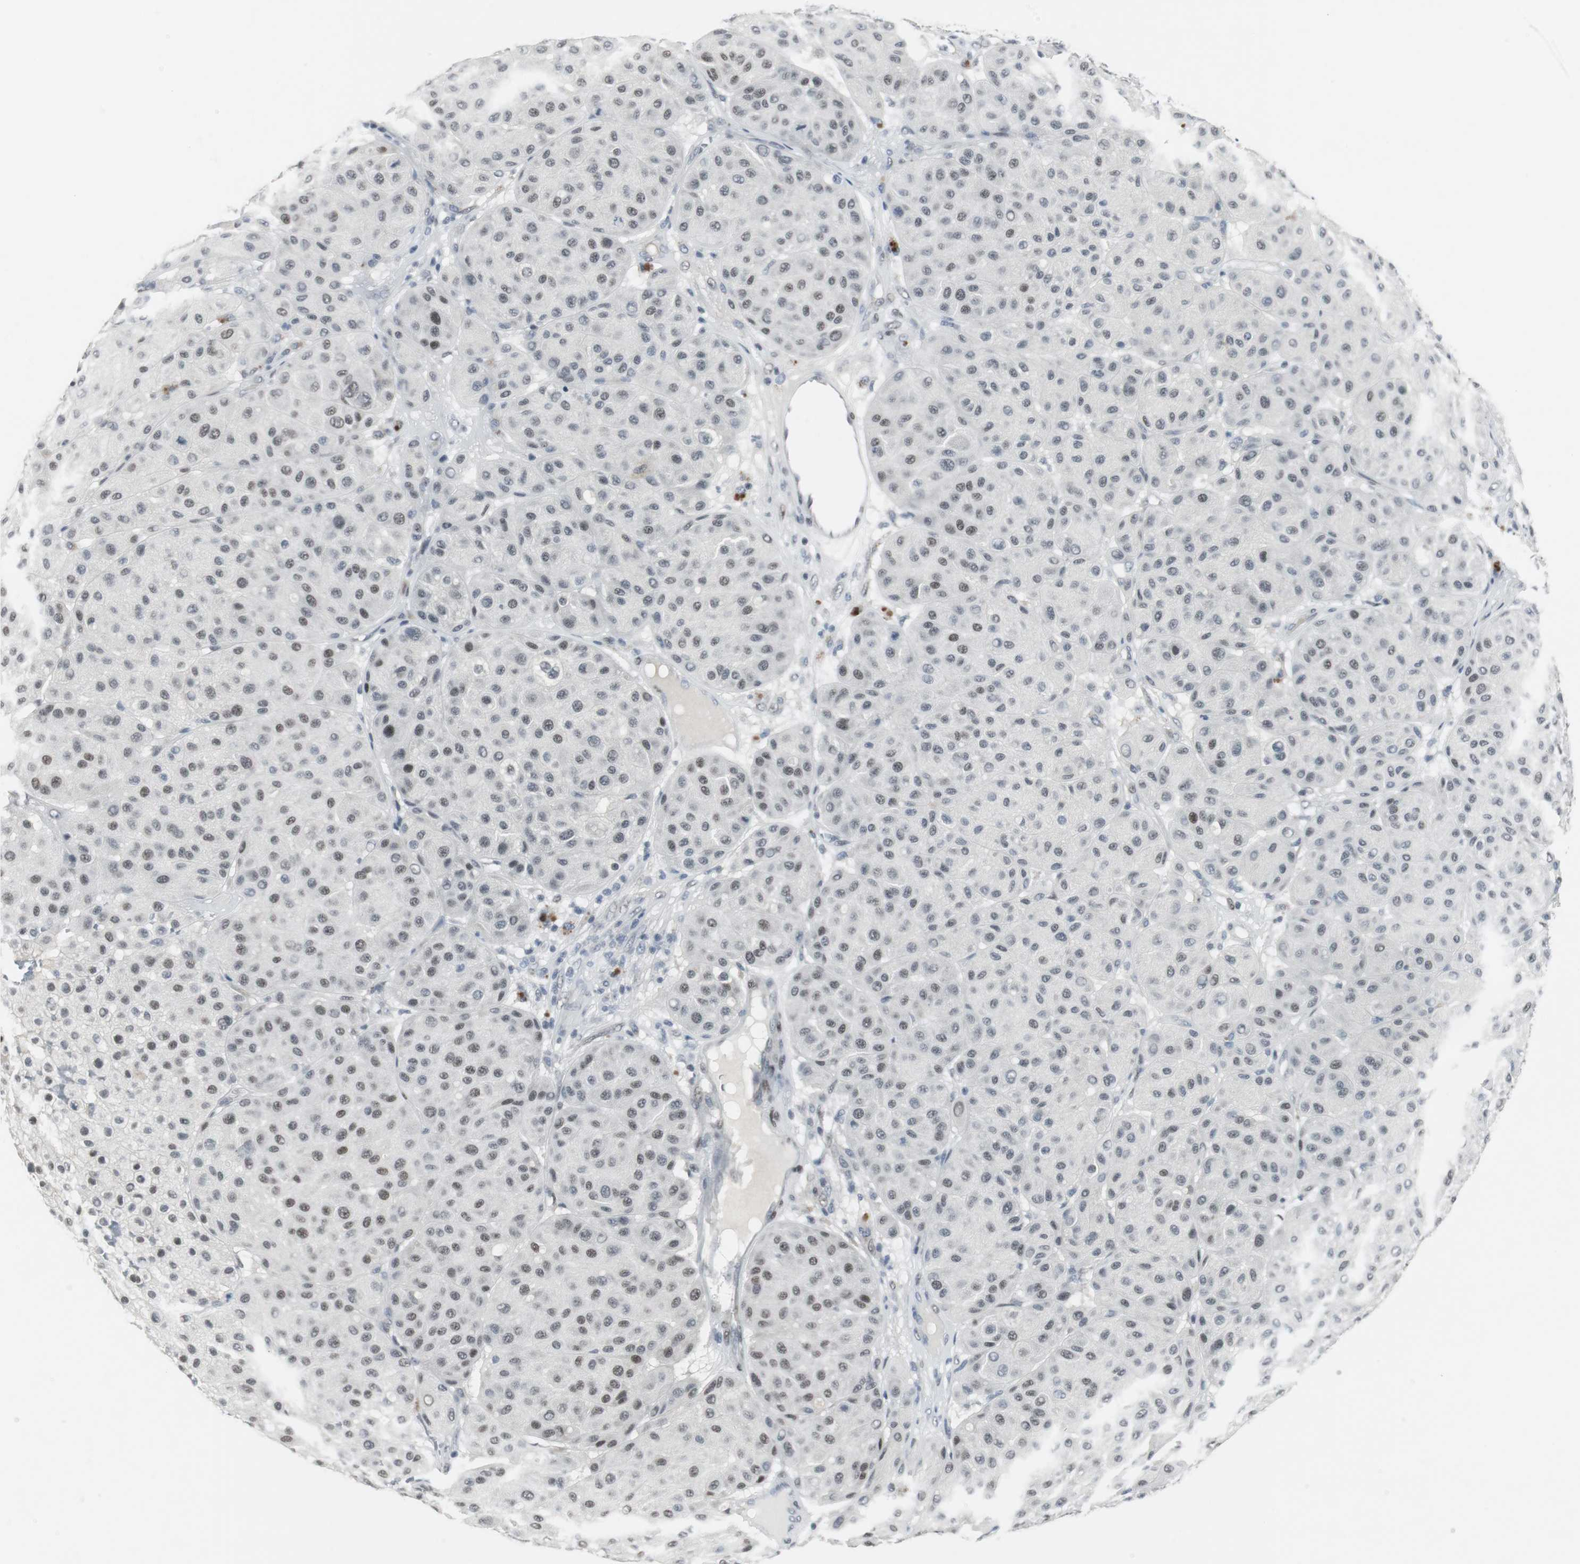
{"staining": {"intensity": "weak", "quantity": ">75%", "location": "nuclear"}, "tissue": "melanoma", "cell_type": "Tumor cells", "image_type": "cancer", "snomed": [{"axis": "morphology", "description": "Normal tissue, NOS"}, {"axis": "morphology", "description": "Malignant melanoma, Metastatic site"}, {"axis": "topography", "description": "Skin"}], "caption": "Weak nuclear protein expression is appreciated in approximately >75% of tumor cells in melanoma.", "gene": "ELK1", "patient": {"sex": "male", "age": 41}}